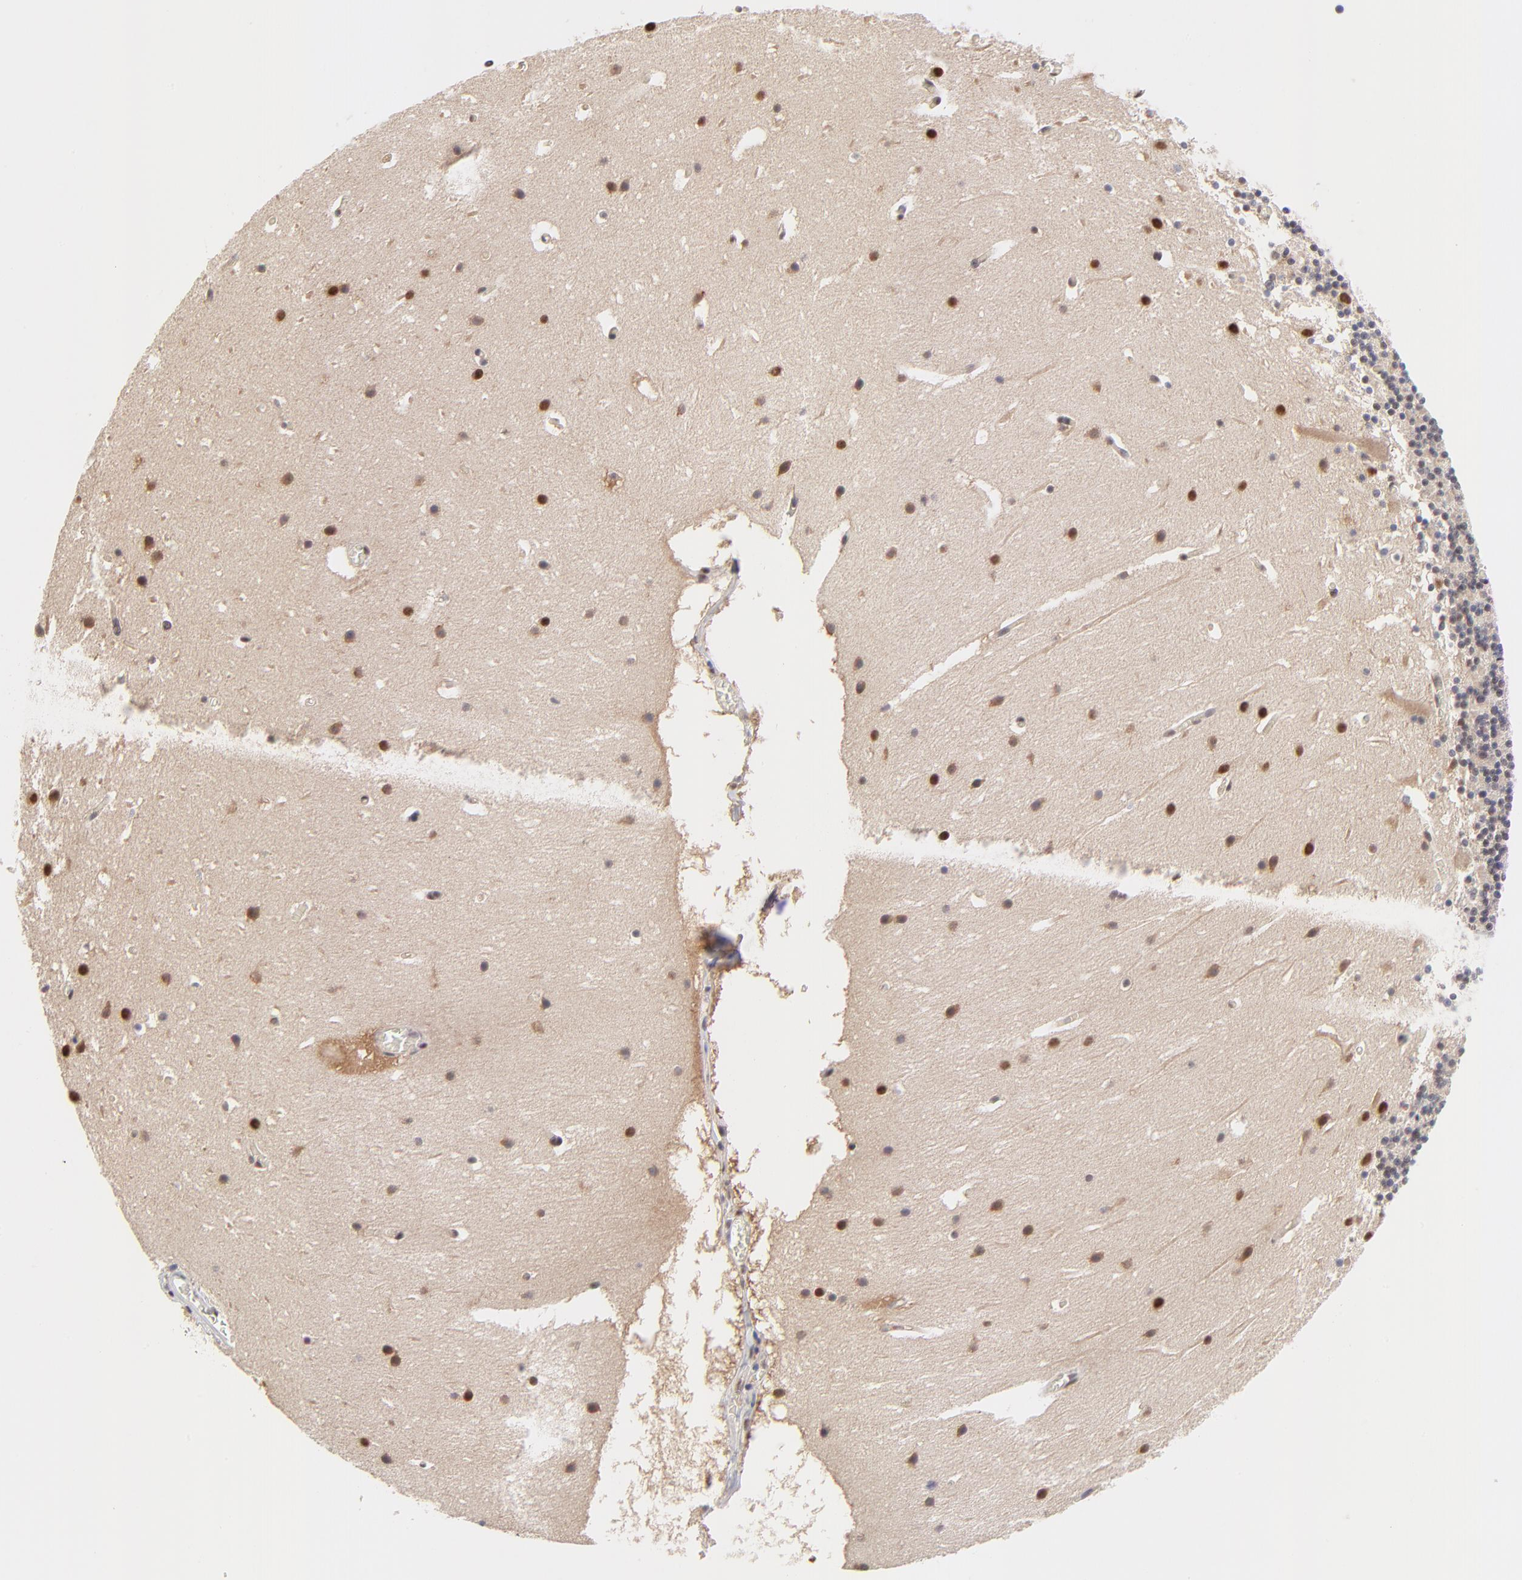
{"staining": {"intensity": "negative", "quantity": "none", "location": "none"}, "tissue": "cerebellum", "cell_type": "Cells in granular layer", "image_type": "normal", "snomed": [{"axis": "morphology", "description": "Normal tissue, NOS"}, {"axis": "topography", "description": "Cerebellum"}], "caption": "This is a image of immunohistochemistry staining of unremarkable cerebellum, which shows no positivity in cells in granular layer. (Immunohistochemistry, brightfield microscopy, high magnification).", "gene": "PSMC4", "patient": {"sex": "male", "age": 45}}